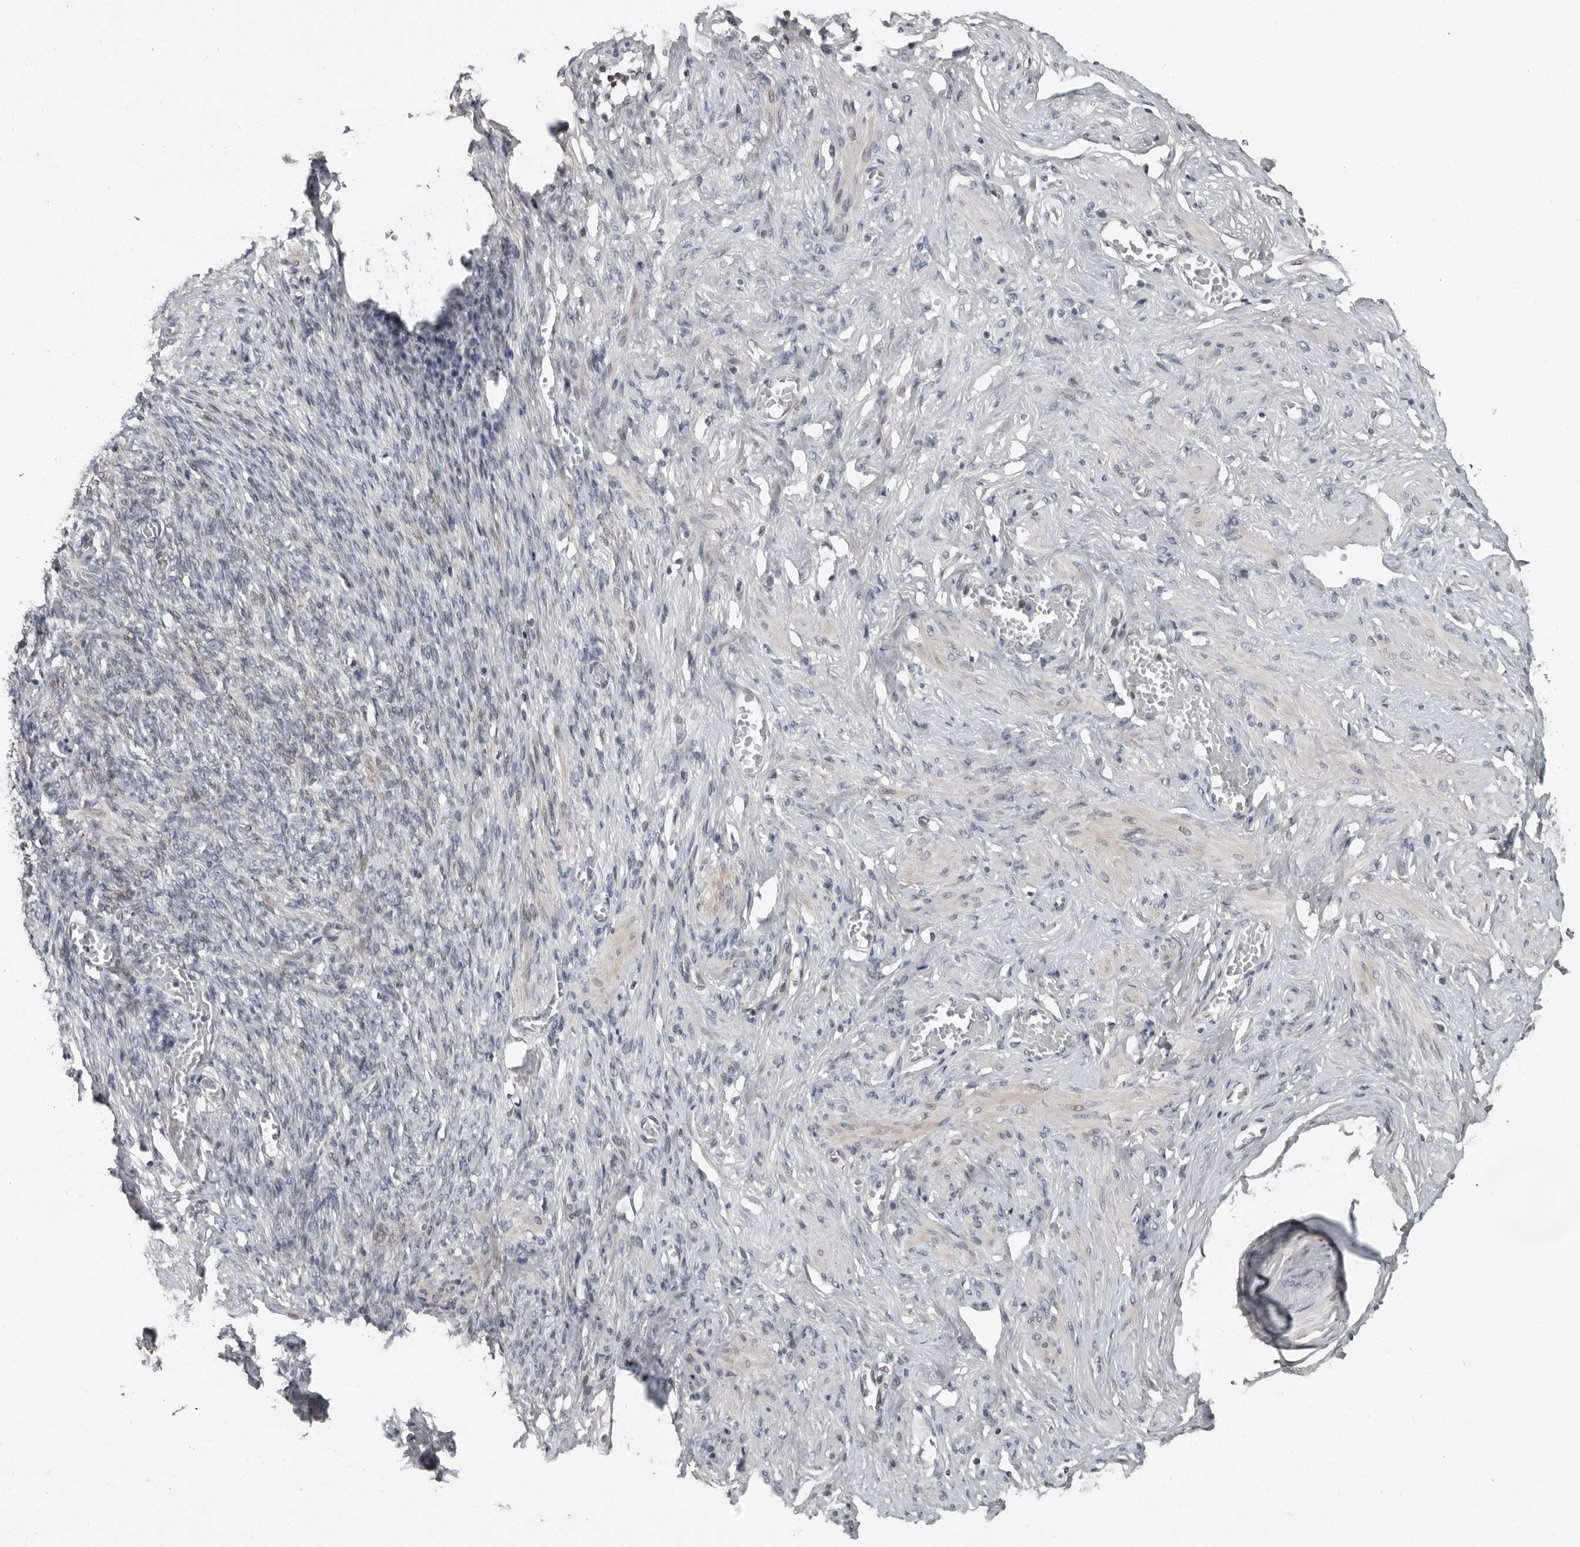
{"staining": {"intensity": "negative", "quantity": "none", "location": "none"}, "tissue": "adipose tissue", "cell_type": "Adipocytes", "image_type": "normal", "snomed": [{"axis": "morphology", "description": "Normal tissue, NOS"}, {"axis": "topography", "description": "Vascular tissue"}, {"axis": "topography", "description": "Fallopian tube"}, {"axis": "topography", "description": "Ovary"}], "caption": "The photomicrograph exhibits no staining of adipocytes in unremarkable adipose tissue.", "gene": "PRRX2", "patient": {"sex": "female", "age": 67}}